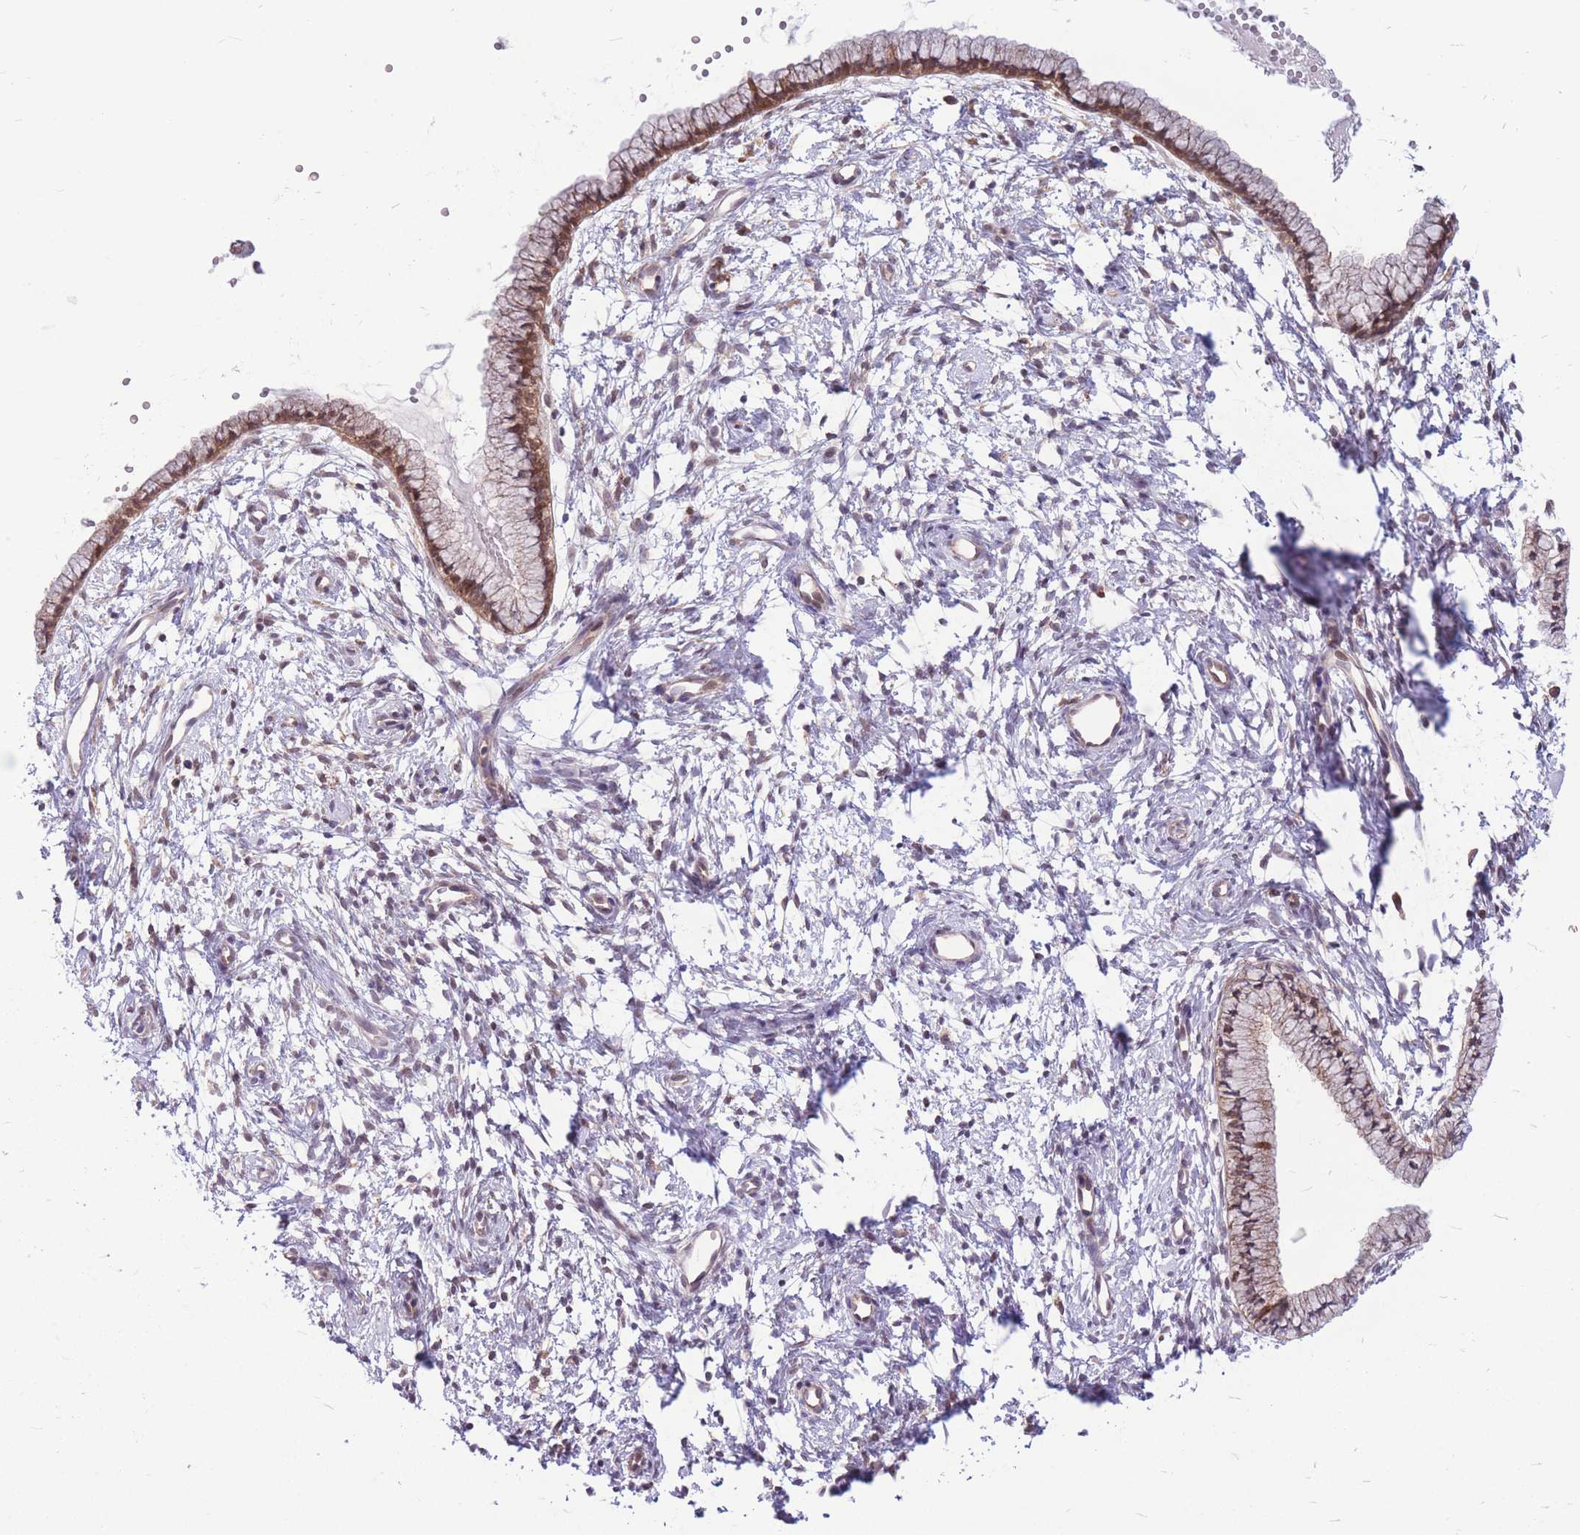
{"staining": {"intensity": "moderate", "quantity": ">75%", "location": "cytoplasmic/membranous,nuclear"}, "tissue": "cervix", "cell_type": "Glandular cells", "image_type": "normal", "snomed": [{"axis": "morphology", "description": "Normal tissue, NOS"}, {"axis": "topography", "description": "Cervix"}], "caption": "High-power microscopy captured an immunohistochemistry (IHC) histopathology image of benign cervix, revealing moderate cytoplasmic/membranous,nuclear staining in approximately >75% of glandular cells.", "gene": "TCF20", "patient": {"sex": "female", "age": 57}}